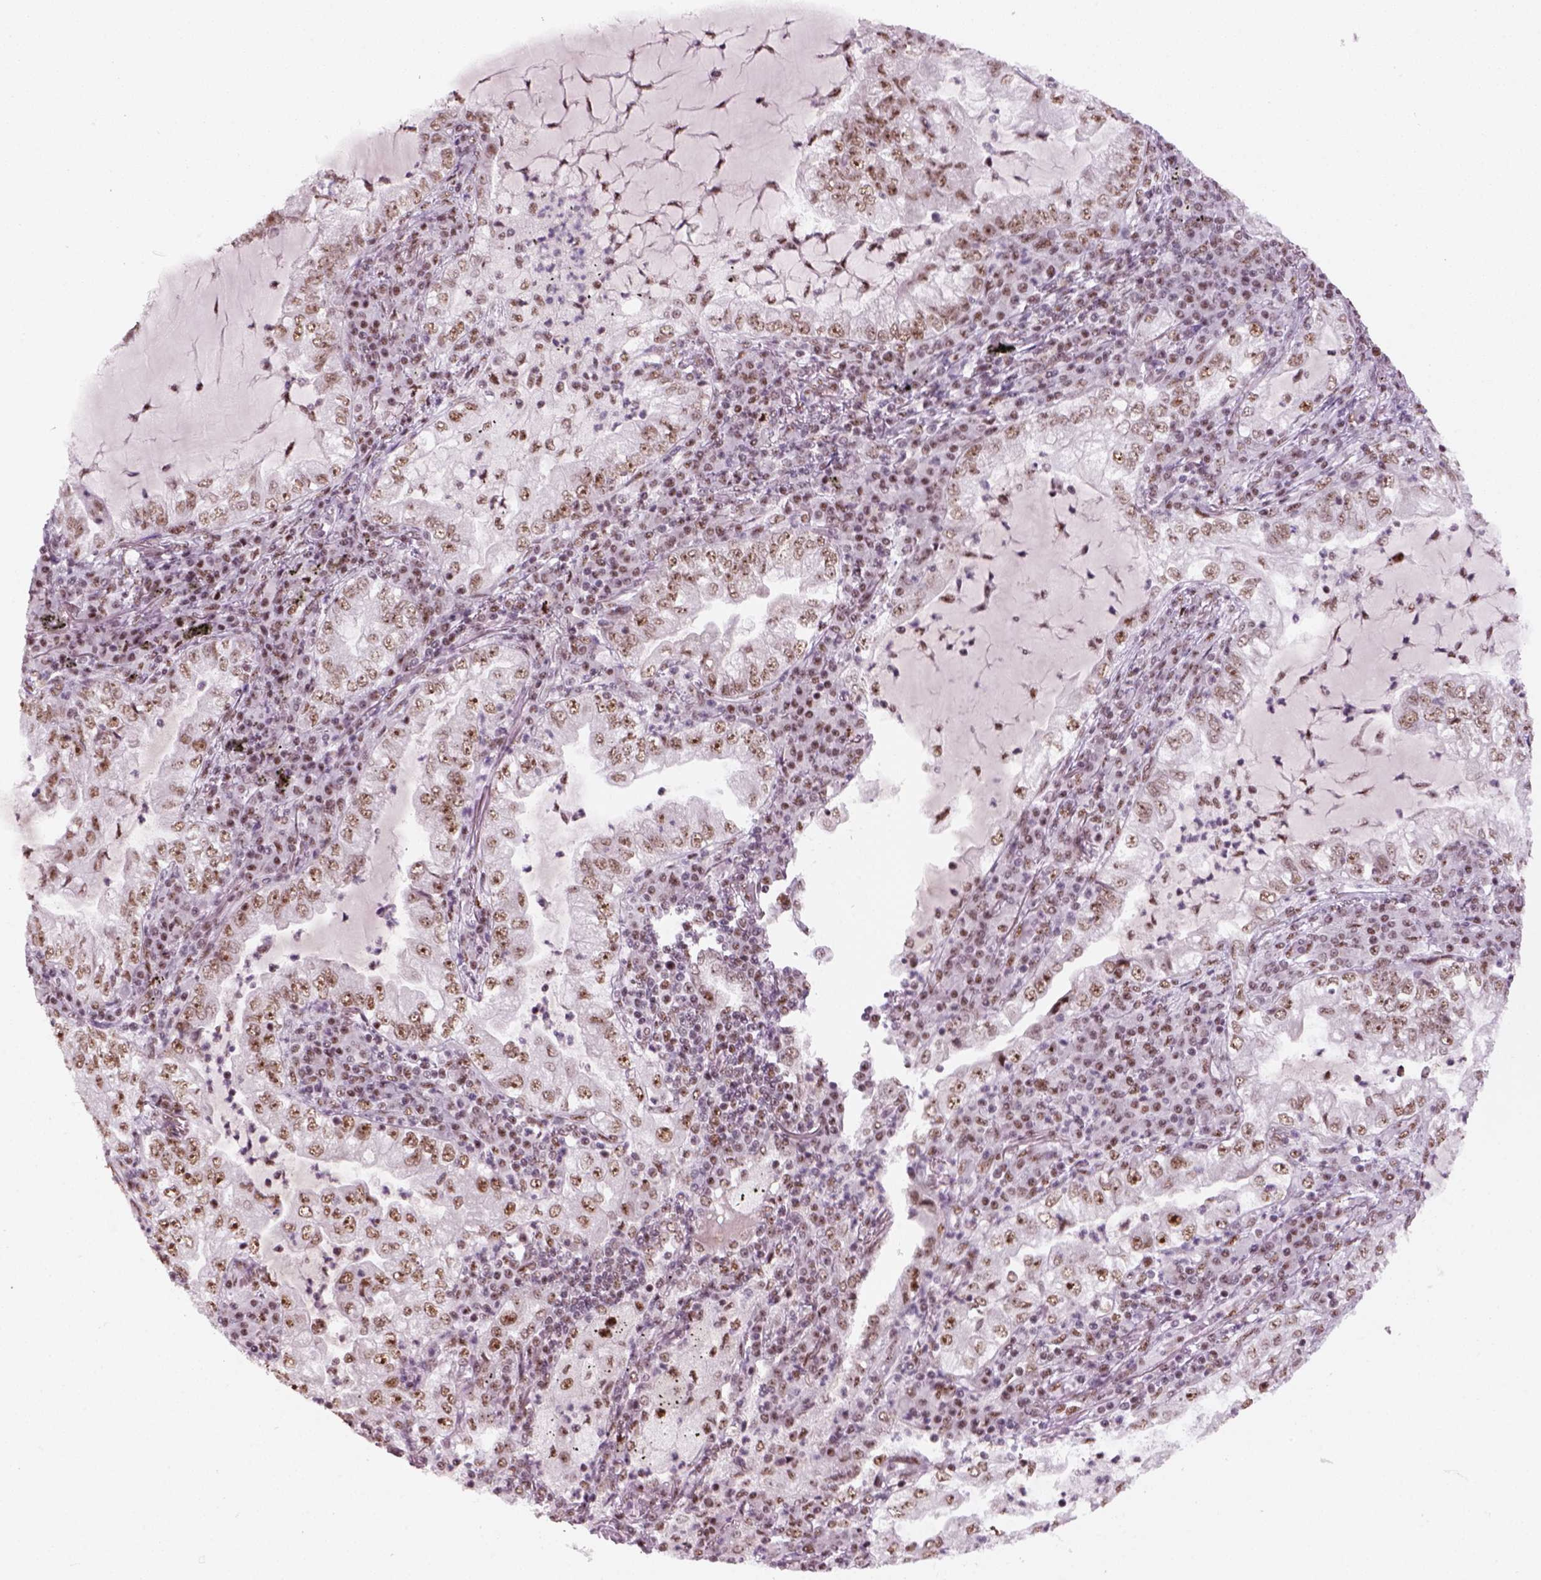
{"staining": {"intensity": "moderate", "quantity": ">75%", "location": "nuclear"}, "tissue": "lung cancer", "cell_type": "Tumor cells", "image_type": "cancer", "snomed": [{"axis": "morphology", "description": "Adenocarcinoma, NOS"}, {"axis": "topography", "description": "Lung"}], "caption": "Protein expression analysis of adenocarcinoma (lung) reveals moderate nuclear staining in about >75% of tumor cells.", "gene": "GTF2F1", "patient": {"sex": "female", "age": 73}}